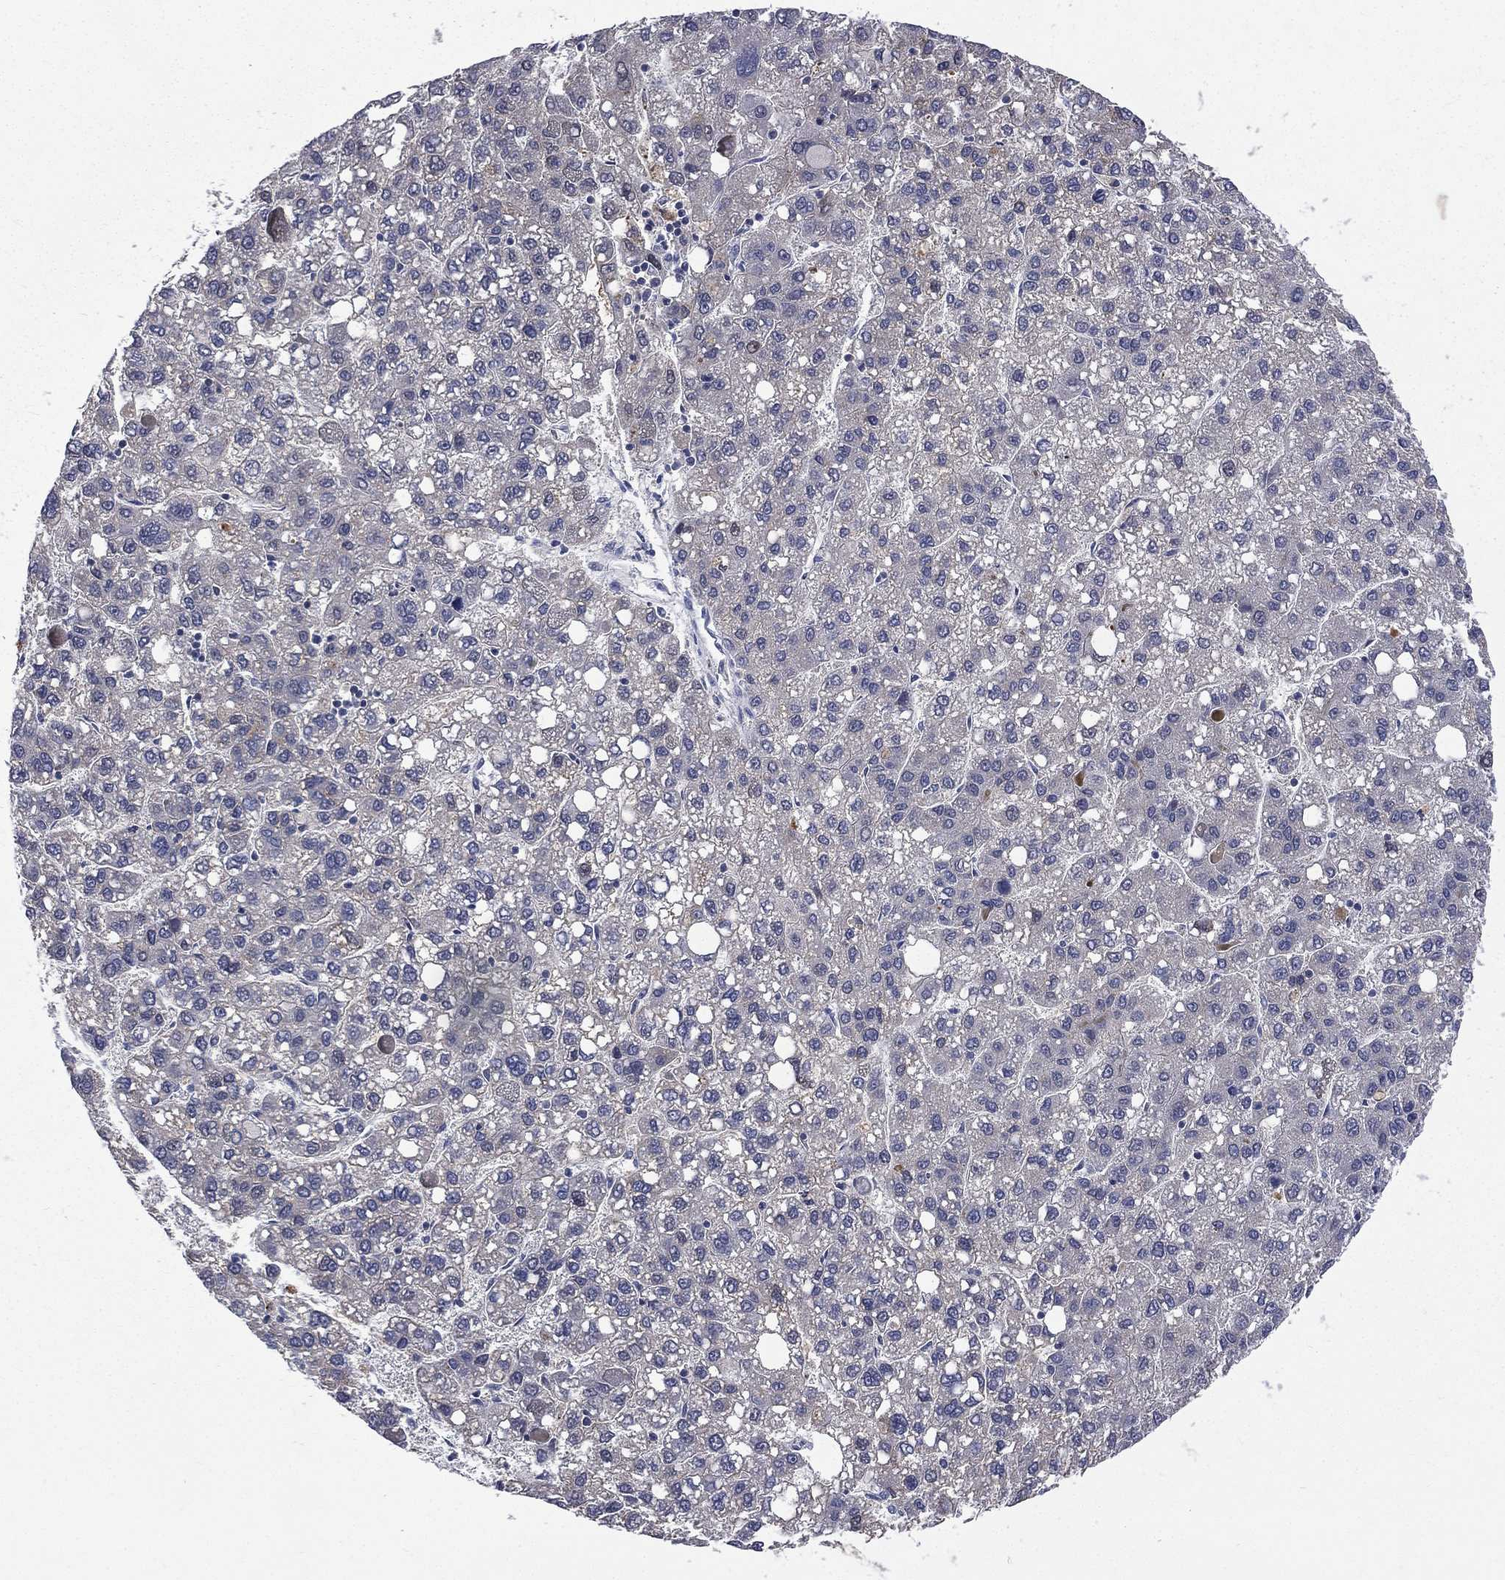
{"staining": {"intensity": "negative", "quantity": "none", "location": "none"}, "tissue": "liver cancer", "cell_type": "Tumor cells", "image_type": "cancer", "snomed": [{"axis": "morphology", "description": "Carcinoma, Hepatocellular, NOS"}, {"axis": "topography", "description": "Liver"}], "caption": "The image exhibits no significant staining in tumor cells of hepatocellular carcinoma (liver). The staining was performed using DAB (3,3'-diaminobenzidine) to visualize the protein expression in brown, while the nuclei were stained in blue with hematoxylin (Magnification: 20x).", "gene": "CA12", "patient": {"sex": "female", "age": 82}}